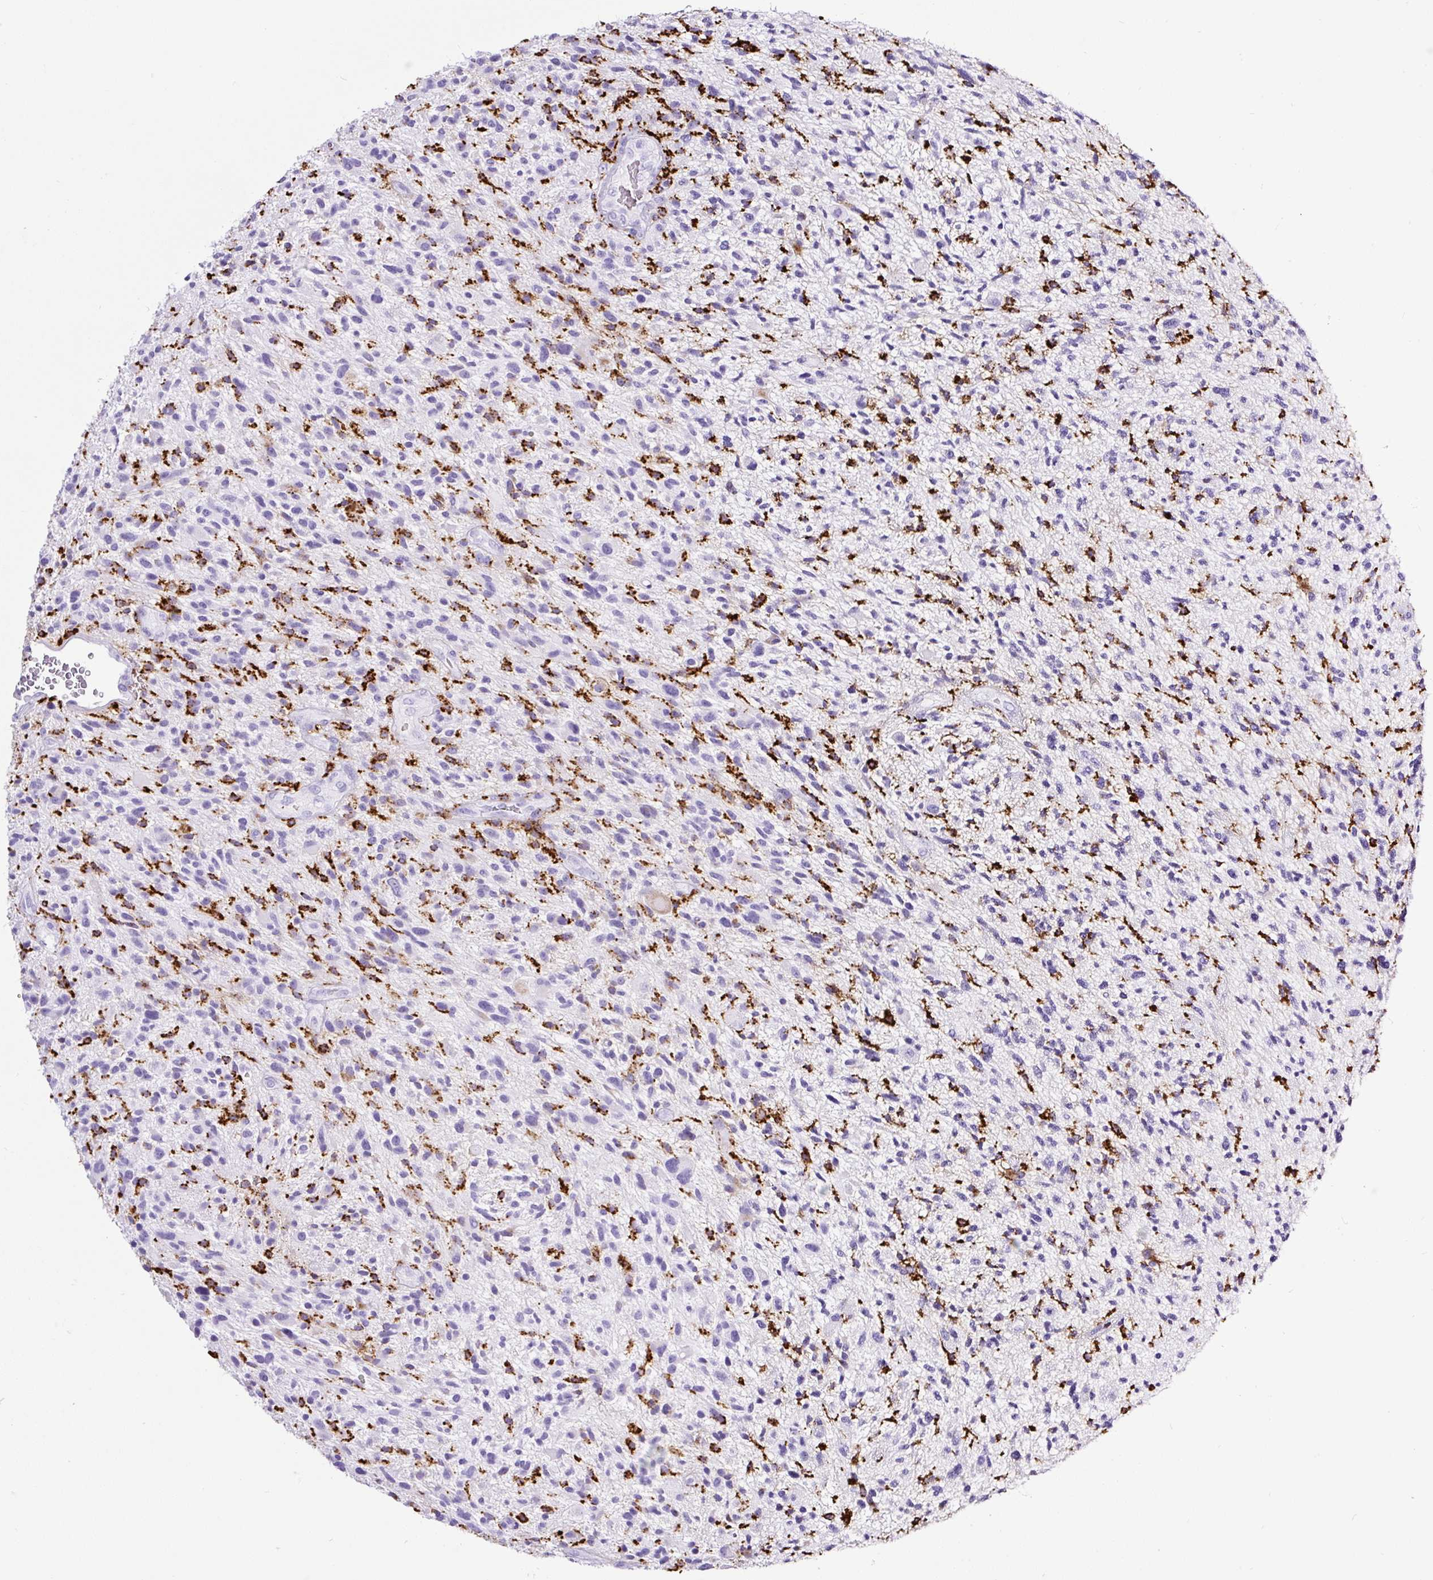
{"staining": {"intensity": "negative", "quantity": "none", "location": "none"}, "tissue": "glioma", "cell_type": "Tumor cells", "image_type": "cancer", "snomed": [{"axis": "morphology", "description": "Glioma, malignant, High grade"}, {"axis": "topography", "description": "Brain"}], "caption": "Malignant glioma (high-grade) was stained to show a protein in brown. There is no significant staining in tumor cells. The staining is performed using DAB (3,3'-diaminobenzidine) brown chromogen with nuclei counter-stained in using hematoxylin.", "gene": "HLA-DRA", "patient": {"sex": "male", "age": 47}}